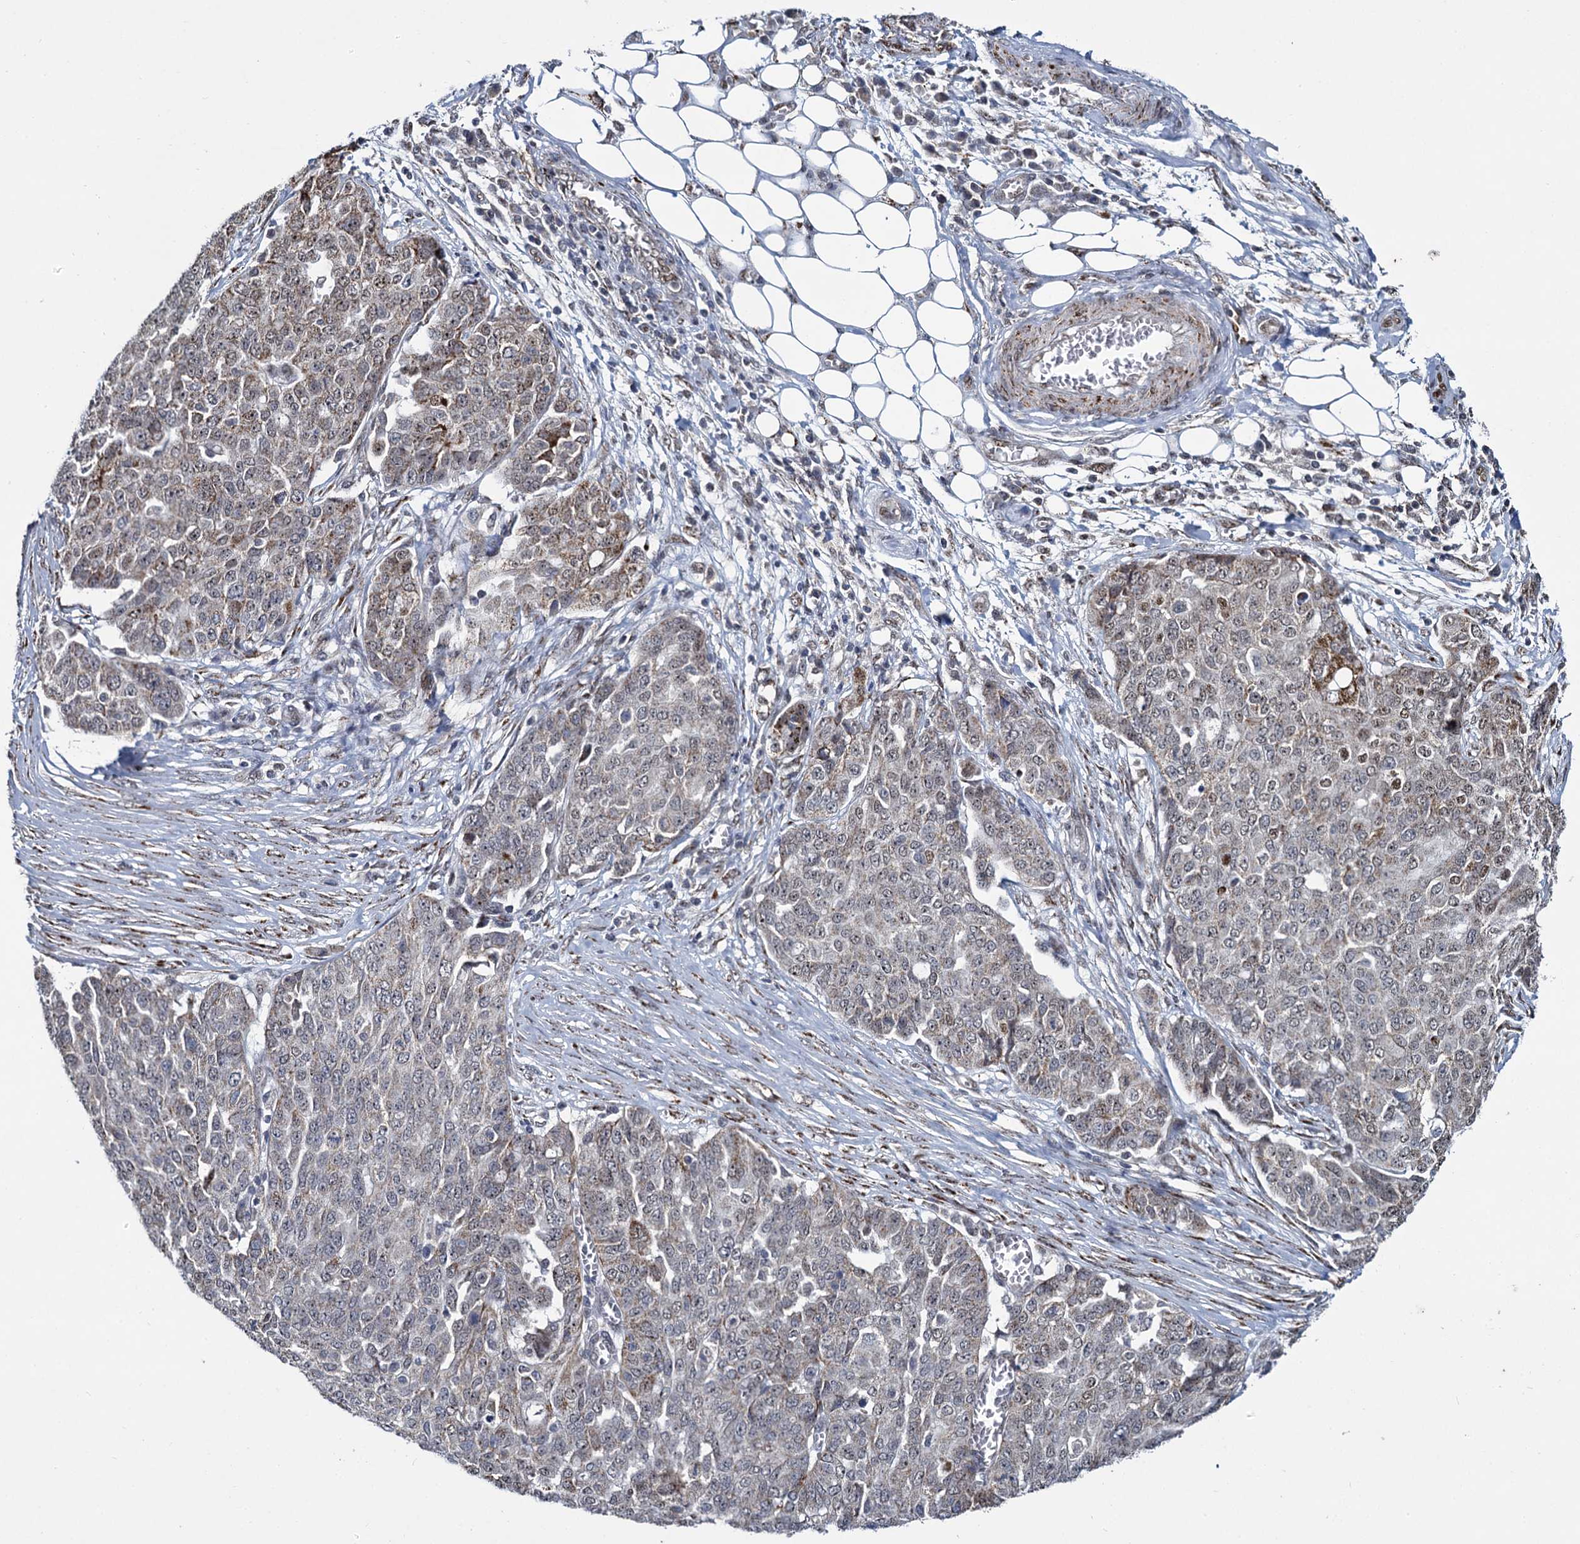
{"staining": {"intensity": "negative", "quantity": "none", "location": "none"}, "tissue": "ovarian cancer", "cell_type": "Tumor cells", "image_type": "cancer", "snomed": [{"axis": "morphology", "description": "Cystadenocarcinoma, serous, NOS"}, {"axis": "topography", "description": "Soft tissue"}, {"axis": "topography", "description": "Ovary"}], "caption": "IHC photomicrograph of neoplastic tissue: ovarian serous cystadenocarcinoma stained with DAB (3,3'-diaminobenzidine) reveals no significant protein staining in tumor cells.", "gene": "RPUSD4", "patient": {"sex": "female", "age": 57}}